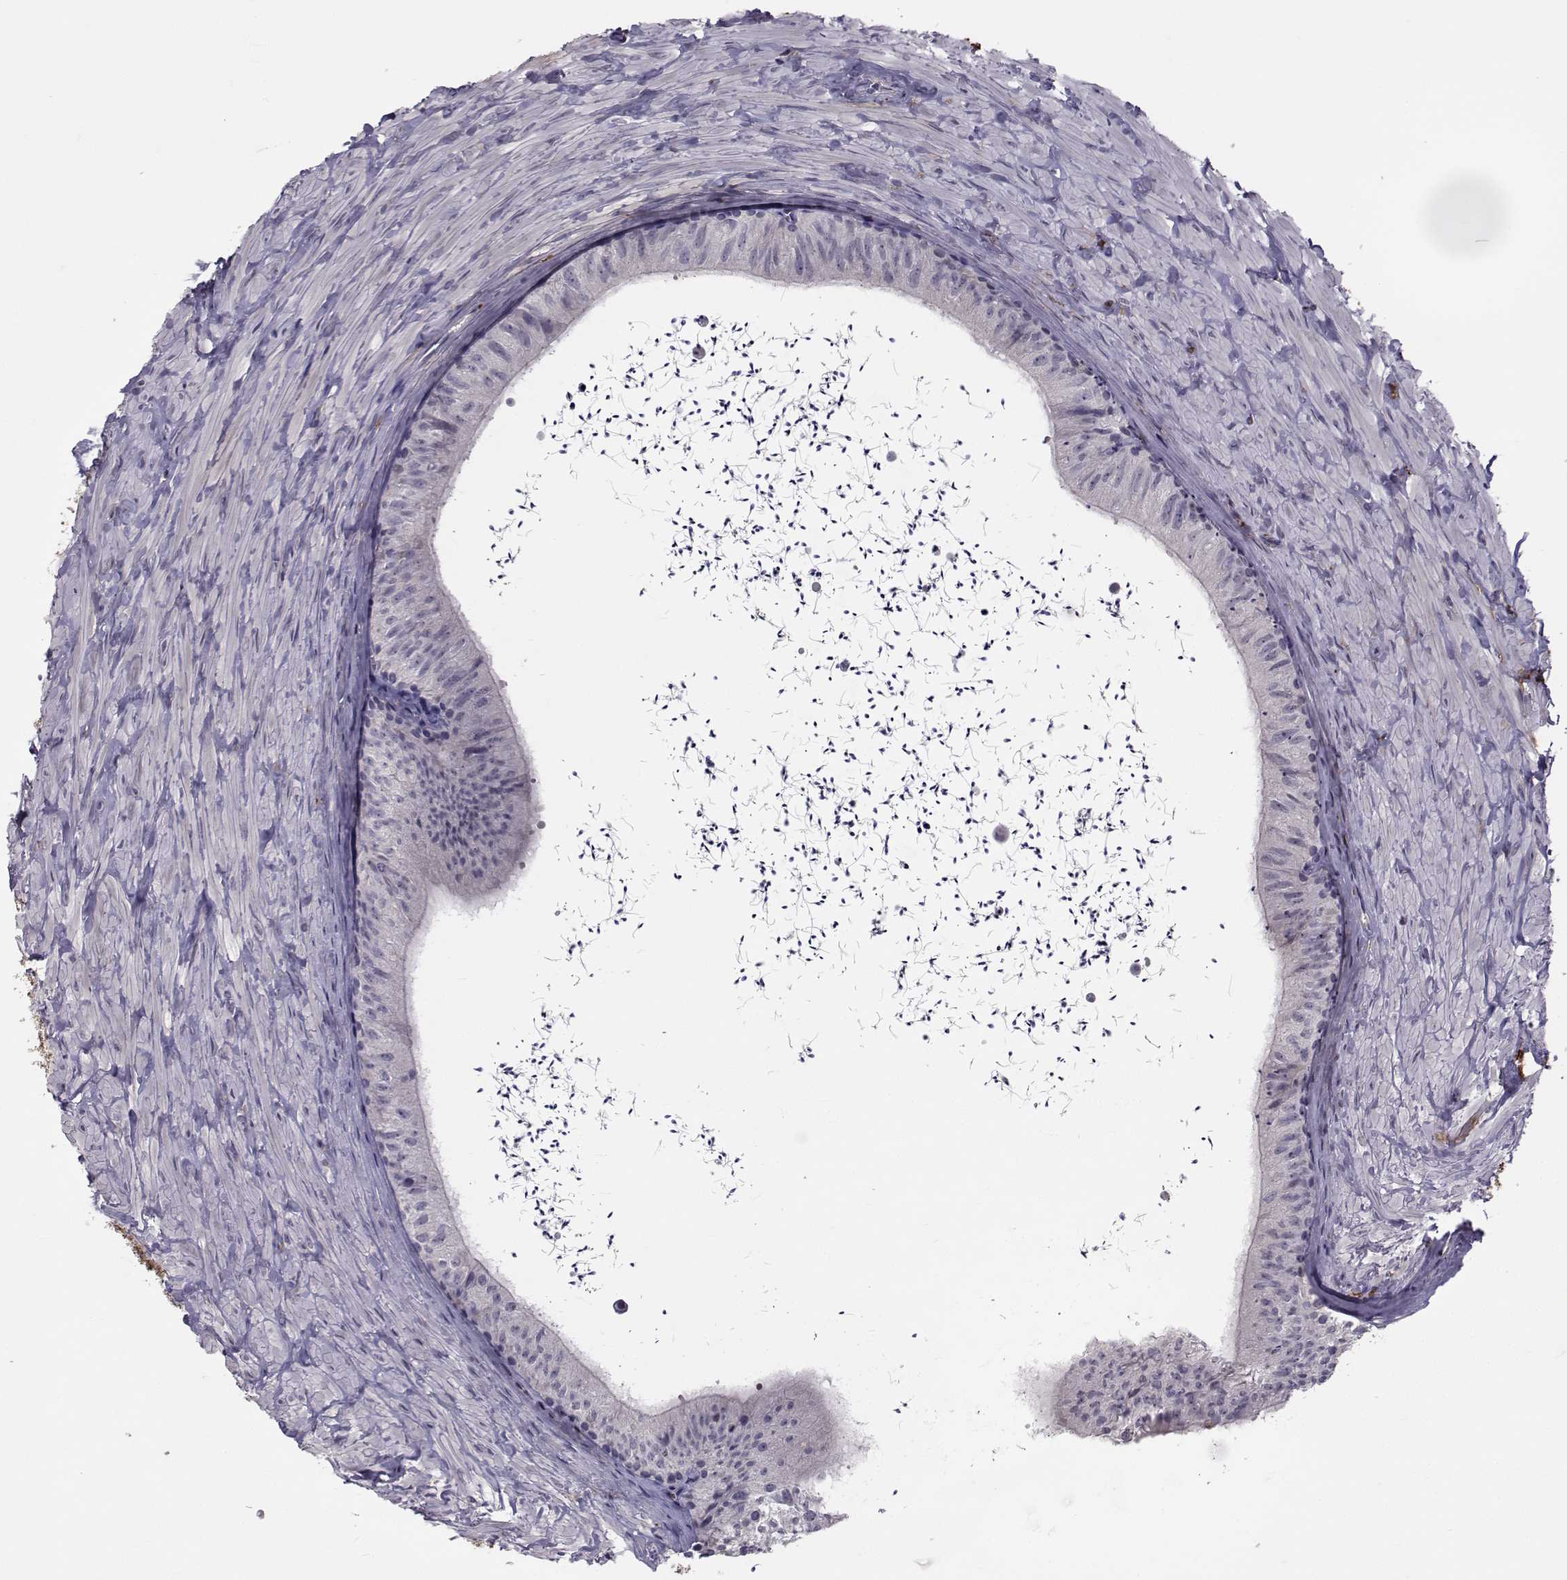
{"staining": {"intensity": "negative", "quantity": "none", "location": "none"}, "tissue": "epididymis", "cell_type": "Glandular cells", "image_type": "normal", "snomed": [{"axis": "morphology", "description": "Normal tissue, NOS"}, {"axis": "topography", "description": "Epididymis"}], "caption": "Protein analysis of unremarkable epididymis exhibits no significant expression in glandular cells.", "gene": "TNFRSF11B", "patient": {"sex": "male", "age": 32}}